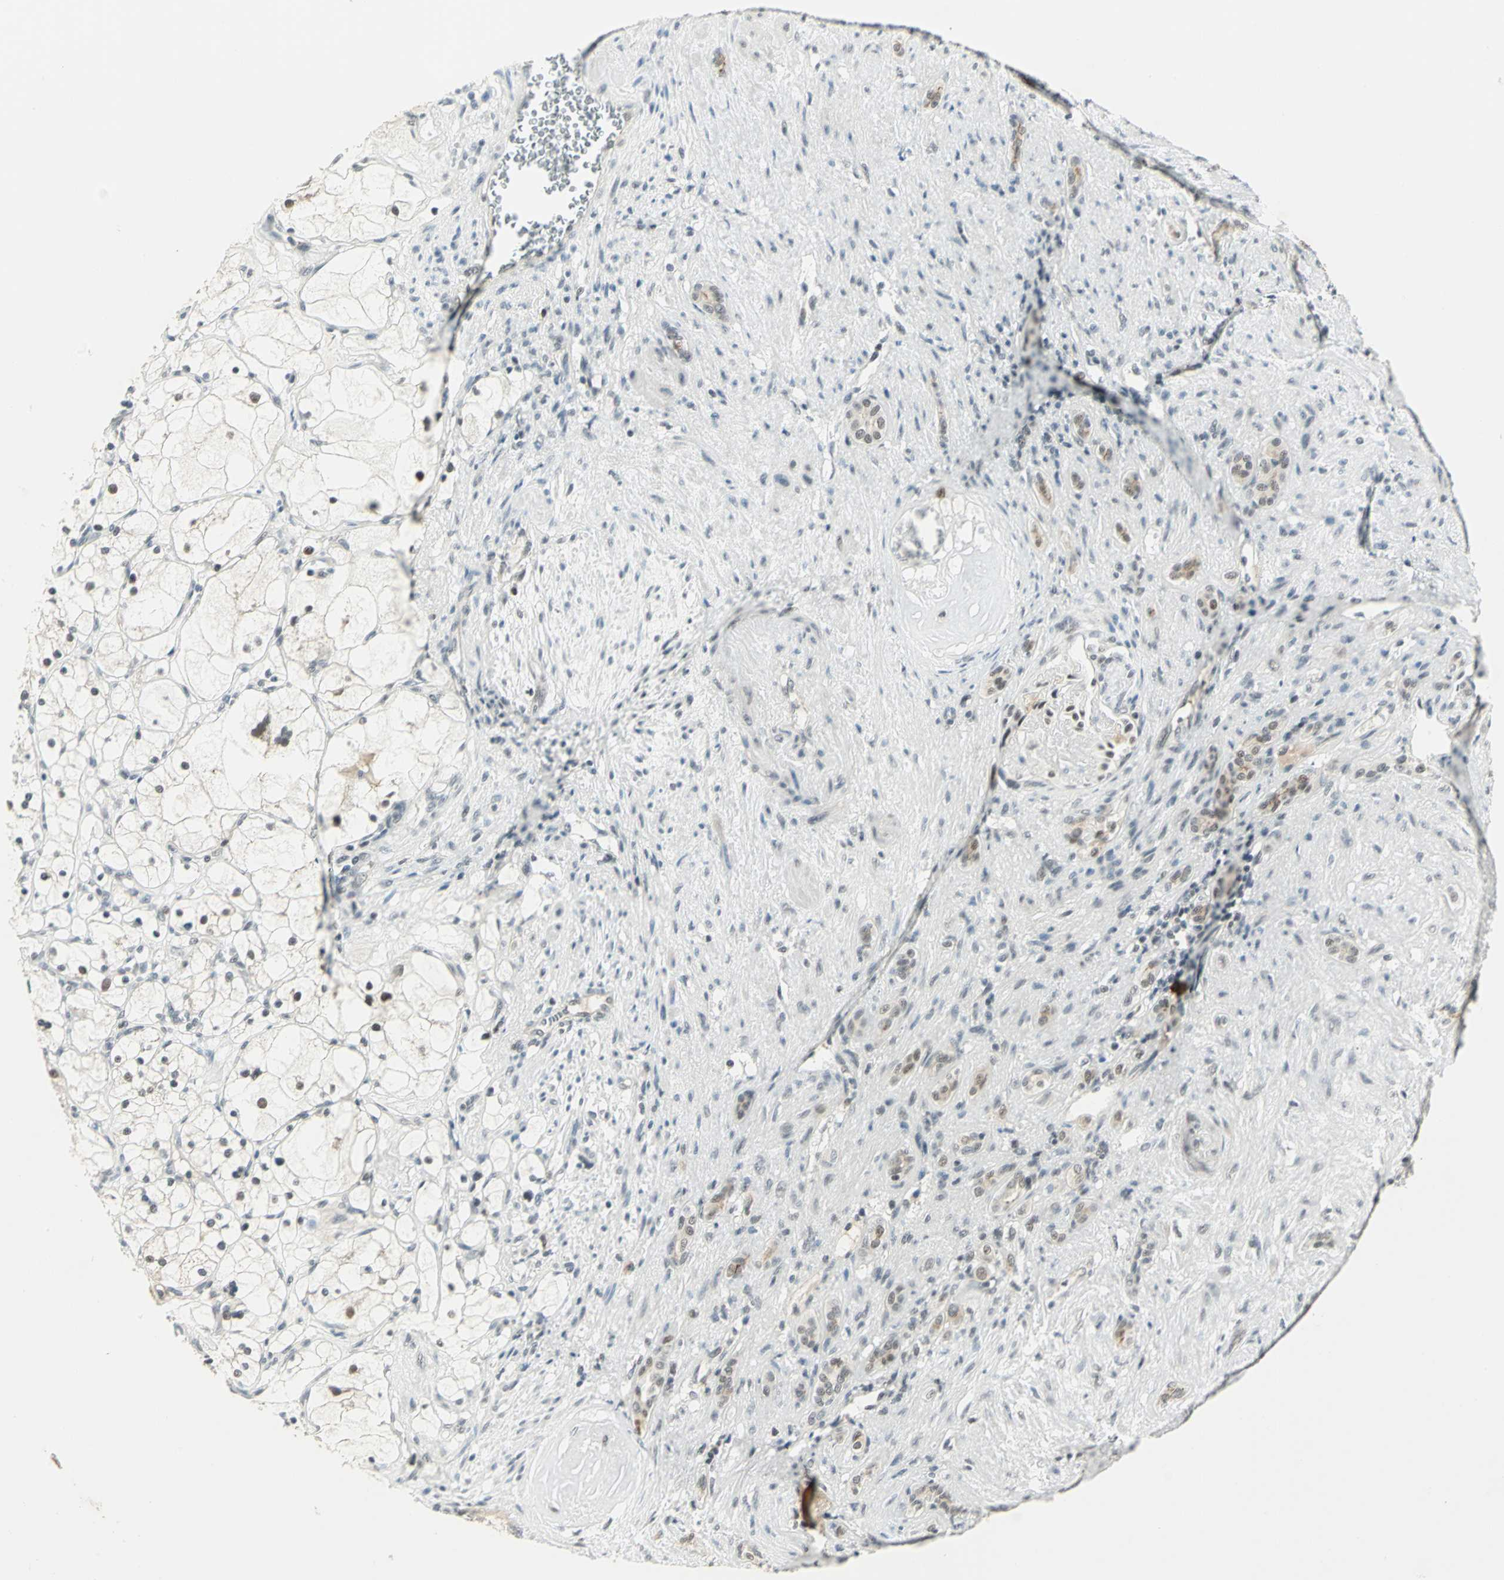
{"staining": {"intensity": "weak", "quantity": "25%-75%", "location": "nuclear"}, "tissue": "renal cancer", "cell_type": "Tumor cells", "image_type": "cancer", "snomed": [{"axis": "morphology", "description": "Adenocarcinoma, NOS"}, {"axis": "topography", "description": "Kidney"}], "caption": "DAB immunohistochemical staining of renal adenocarcinoma demonstrates weak nuclear protein positivity in approximately 25%-75% of tumor cells. (DAB (3,3'-diaminobenzidine) IHC with brightfield microscopy, high magnification).", "gene": "CCNT1", "patient": {"sex": "female", "age": 83}}